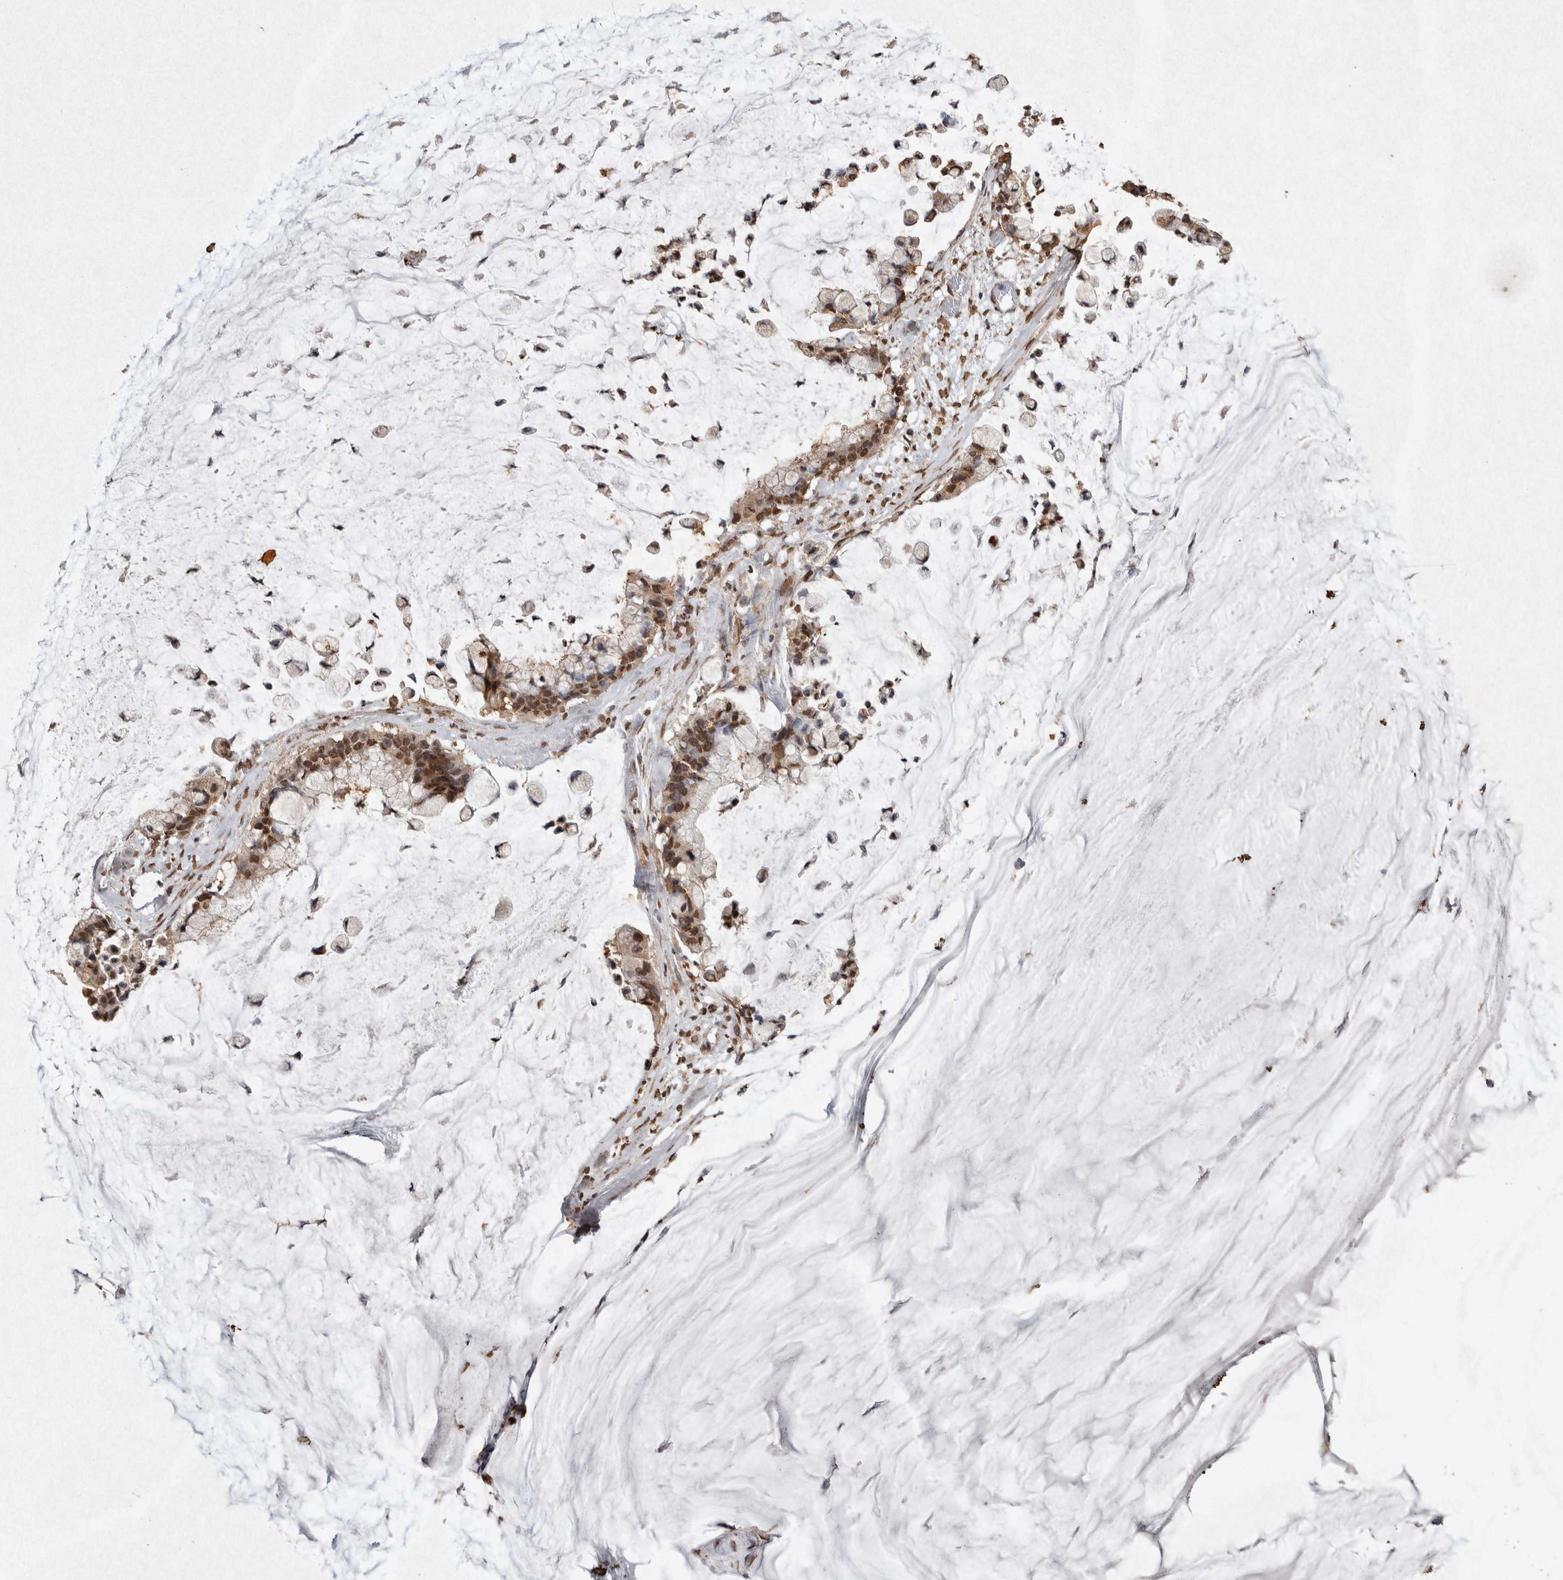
{"staining": {"intensity": "moderate", "quantity": ">75%", "location": "nuclear"}, "tissue": "pancreatic cancer", "cell_type": "Tumor cells", "image_type": "cancer", "snomed": [{"axis": "morphology", "description": "Adenocarcinoma, NOS"}, {"axis": "topography", "description": "Pancreas"}], "caption": "Pancreatic adenocarcinoma stained for a protein reveals moderate nuclear positivity in tumor cells.", "gene": "FSTL3", "patient": {"sex": "male", "age": 41}}